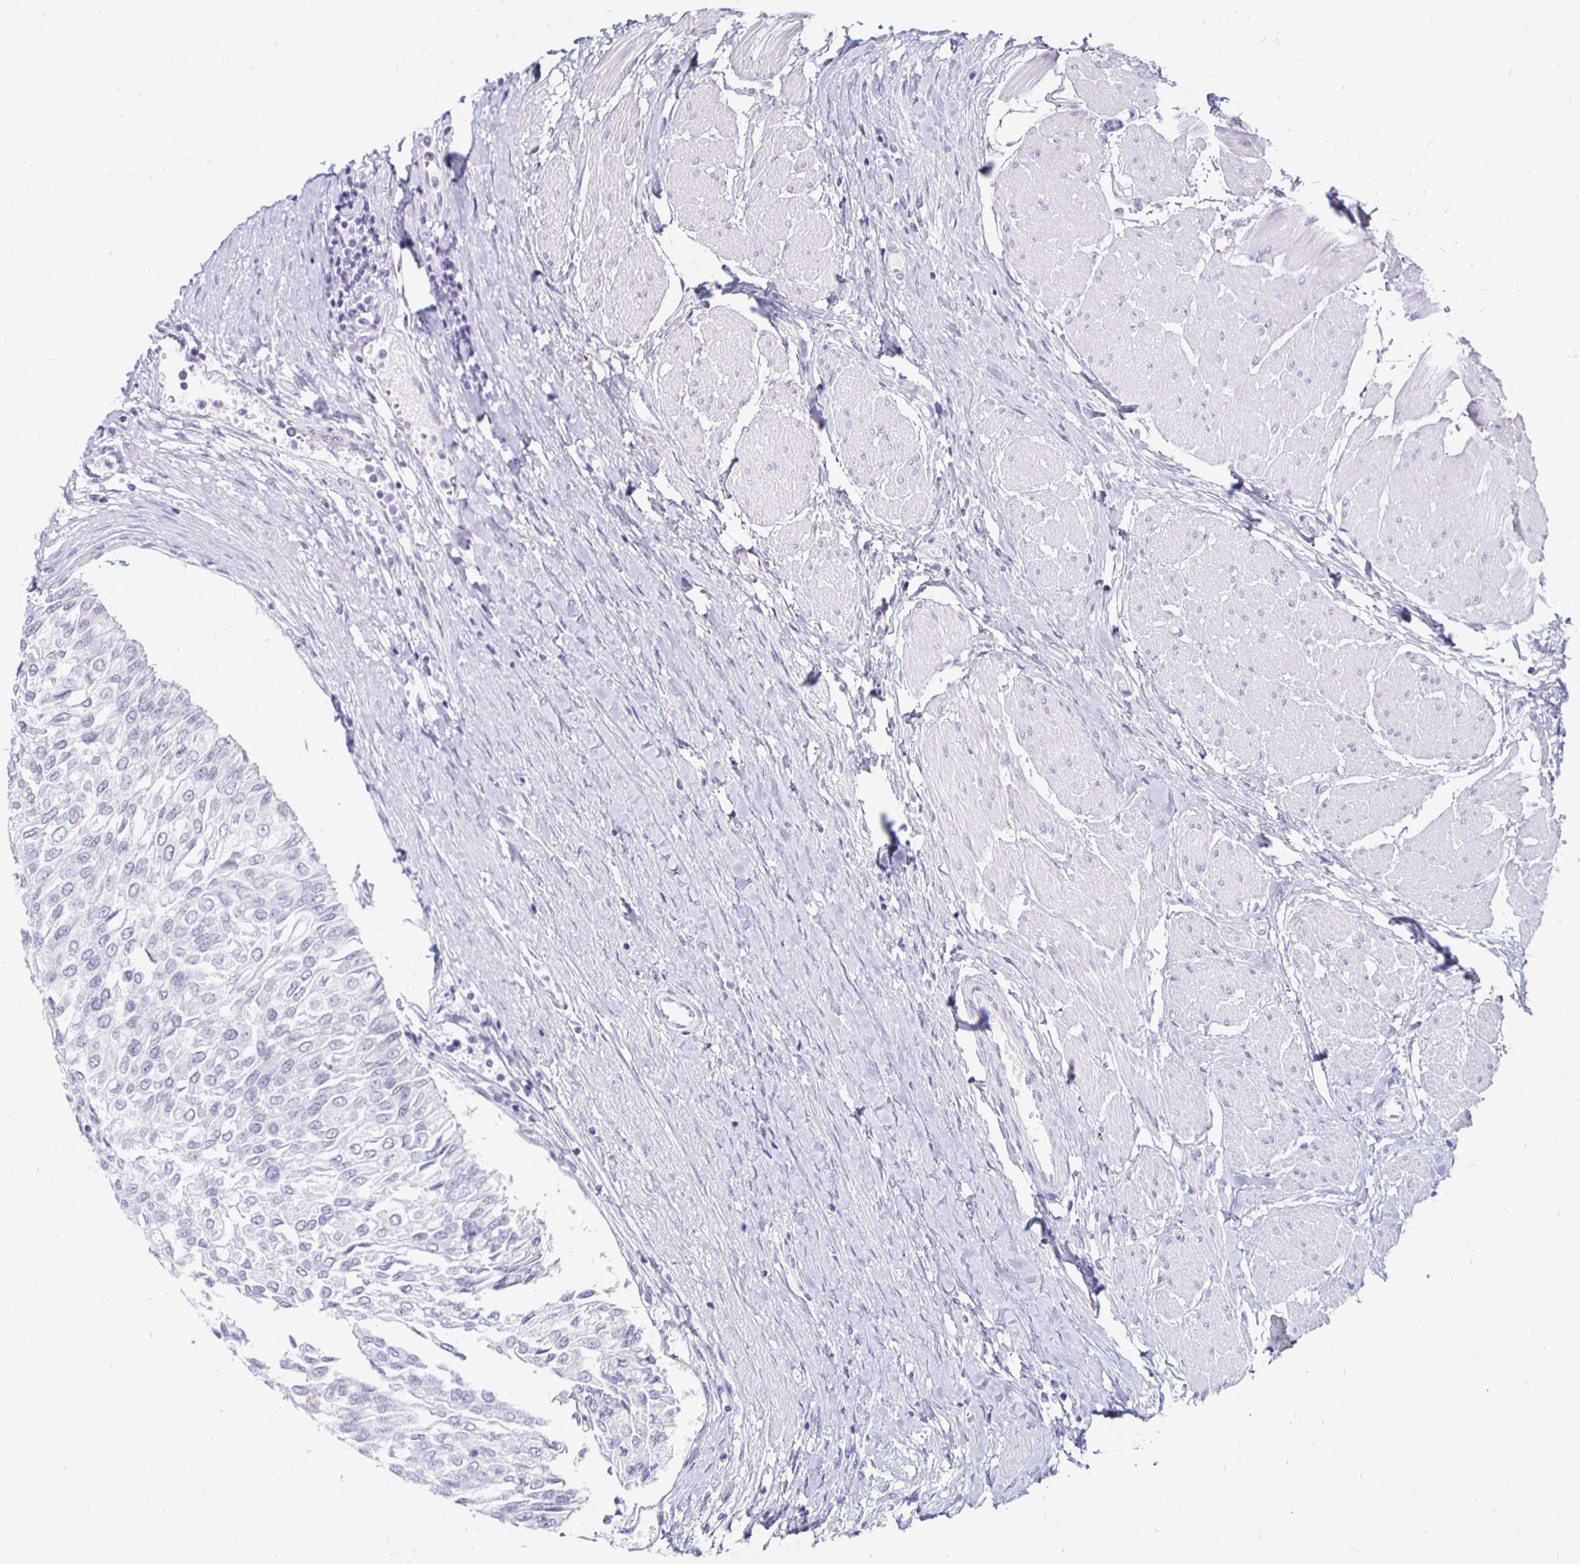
{"staining": {"intensity": "negative", "quantity": "none", "location": "none"}, "tissue": "urothelial cancer", "cell_type": "Tumor cells", "image_type": "cancer", "snomed": [{"axis": "morphology", "description": "Urothelial carcinoma, NOS"}, {"axis": "topography", "description": "Urinary bladder"}], "caption": "Image shows no significant protein expression in tumor cells of transitional cell carcinoma.", "gene": "KCNQ2", "patient": {"sex": "male", "age": 67}}